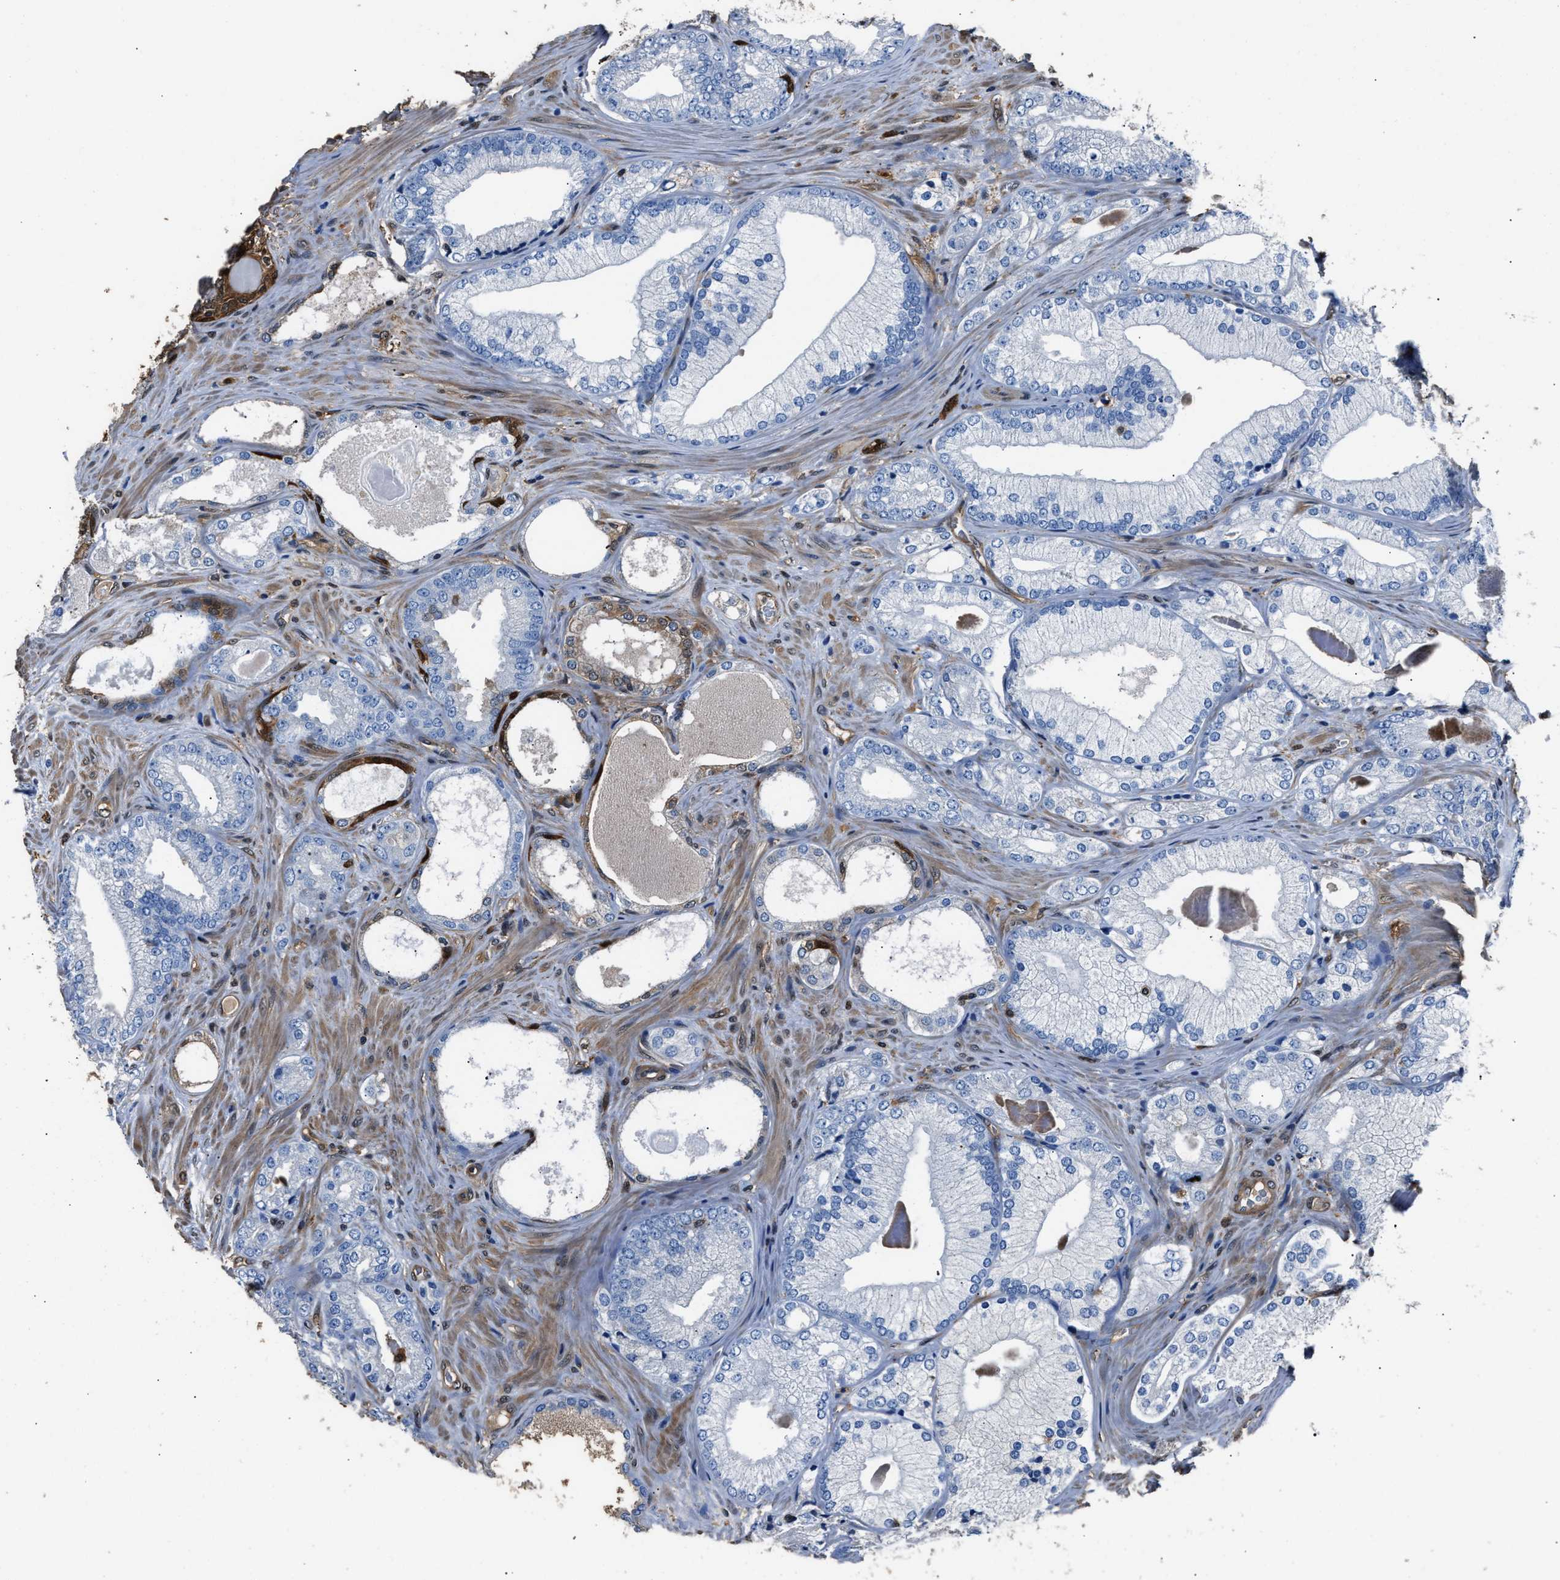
{"staining": {"intensity": "negative", "quantity": "none", "location": "none"}, "tissue": "prostate cancer", "cell_type": "Tumor cells", "image_type": "cancer", "snomed": [{"axis": "morphology", "description": "Adenocarcinoma, Low grade"}, {"axis": "topography", "description": "Prostate"}], "caption": "A high-resolution photomicrograph shows IHC staining of prostate cancer (low-grade adenocarcinoma), which shows no significant expression in tumor cells.", "gene": "GSTP1", "patient": {"sex": "male", "age": 65}}